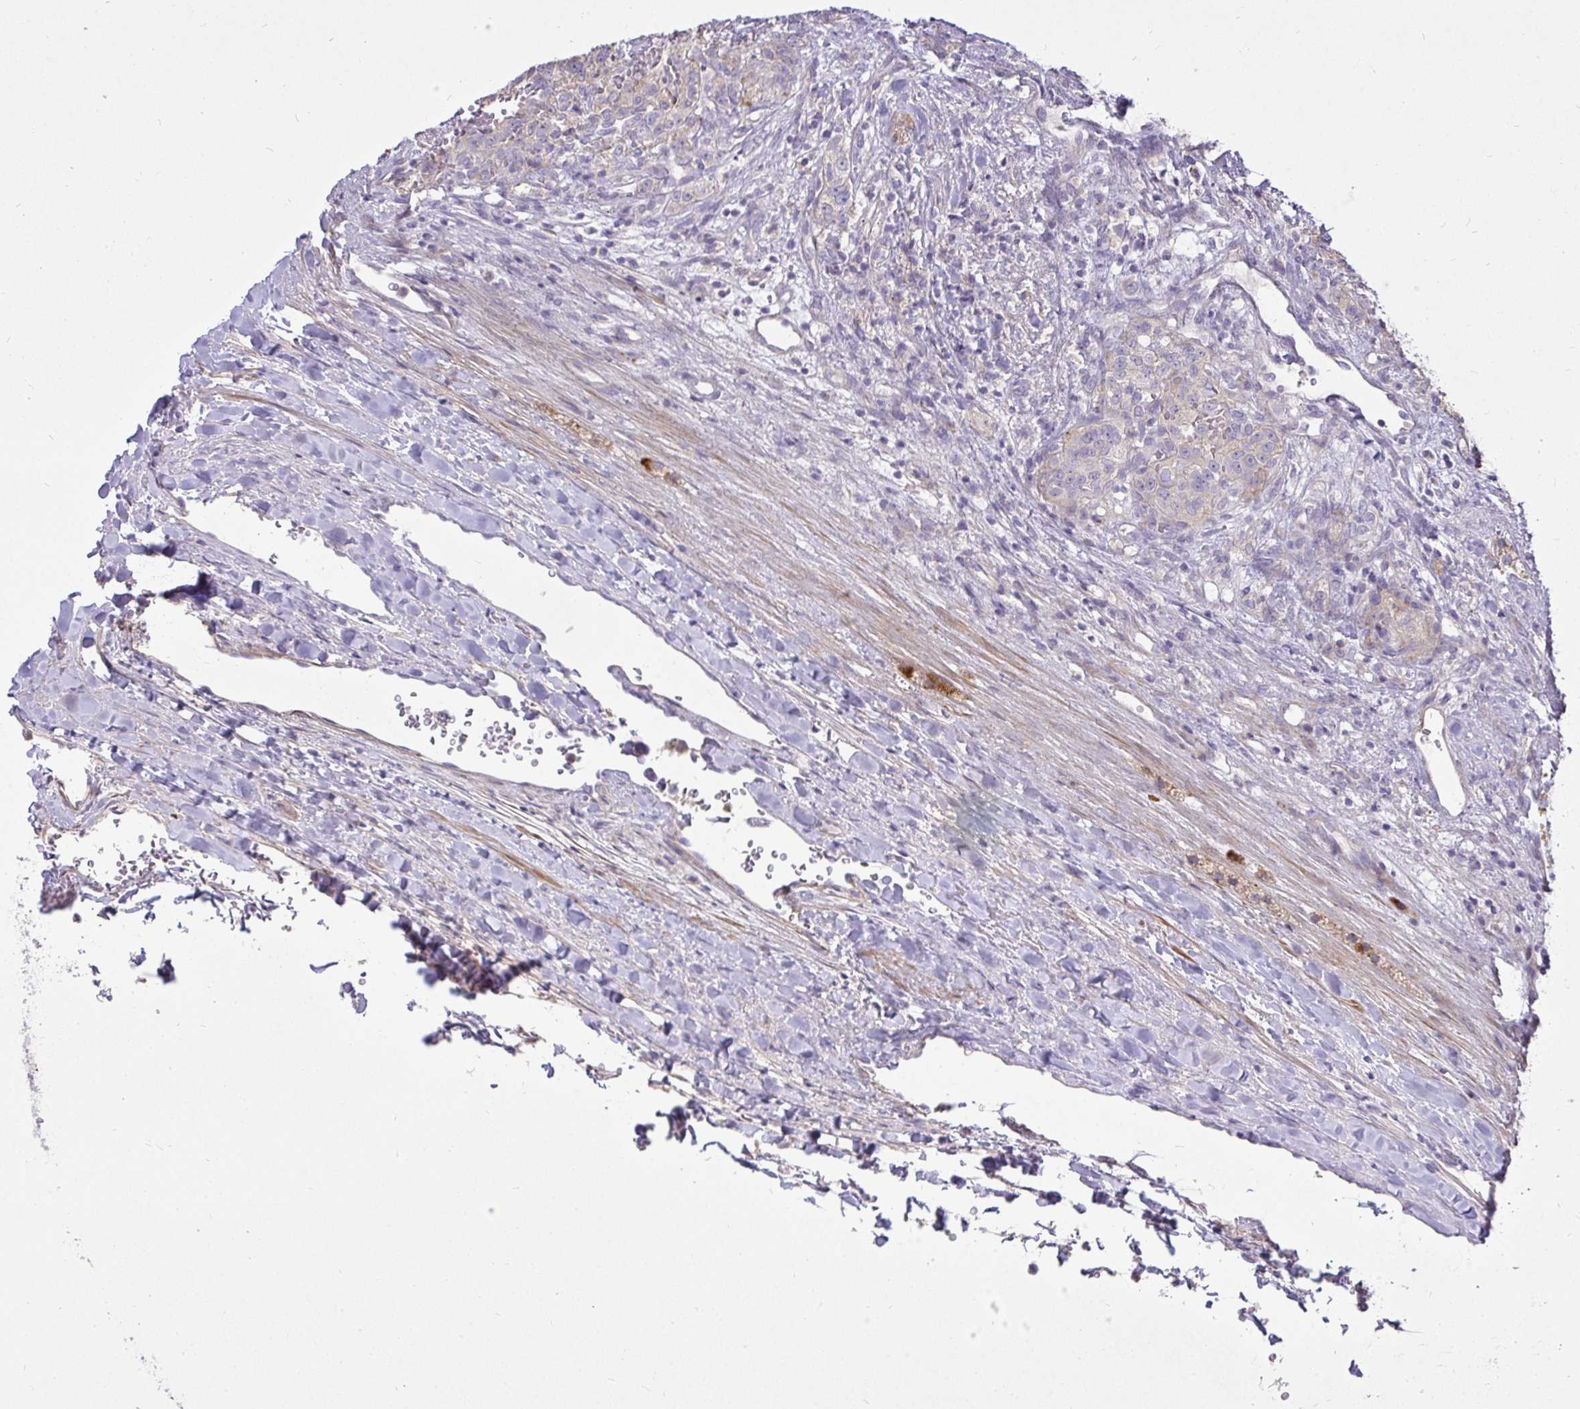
{"staining": {"intensity": "negative", "quantity": "none", "location": "none"}, "tissue": "renal cancer", "cell_type": "Tumor cells", "image_type": "cancer", "snomed": [{"axis": "morphology", "description": "Adenocarcinoma, NOS"}, {"axis": "topography", "description": "Kidney"}], "caption": "Renal cancer was stained to show a protein in brown. There is no significant positivity in tumor cells.", "gene": "STRIP1", "patient": {"sex": "female", "age": 63}}